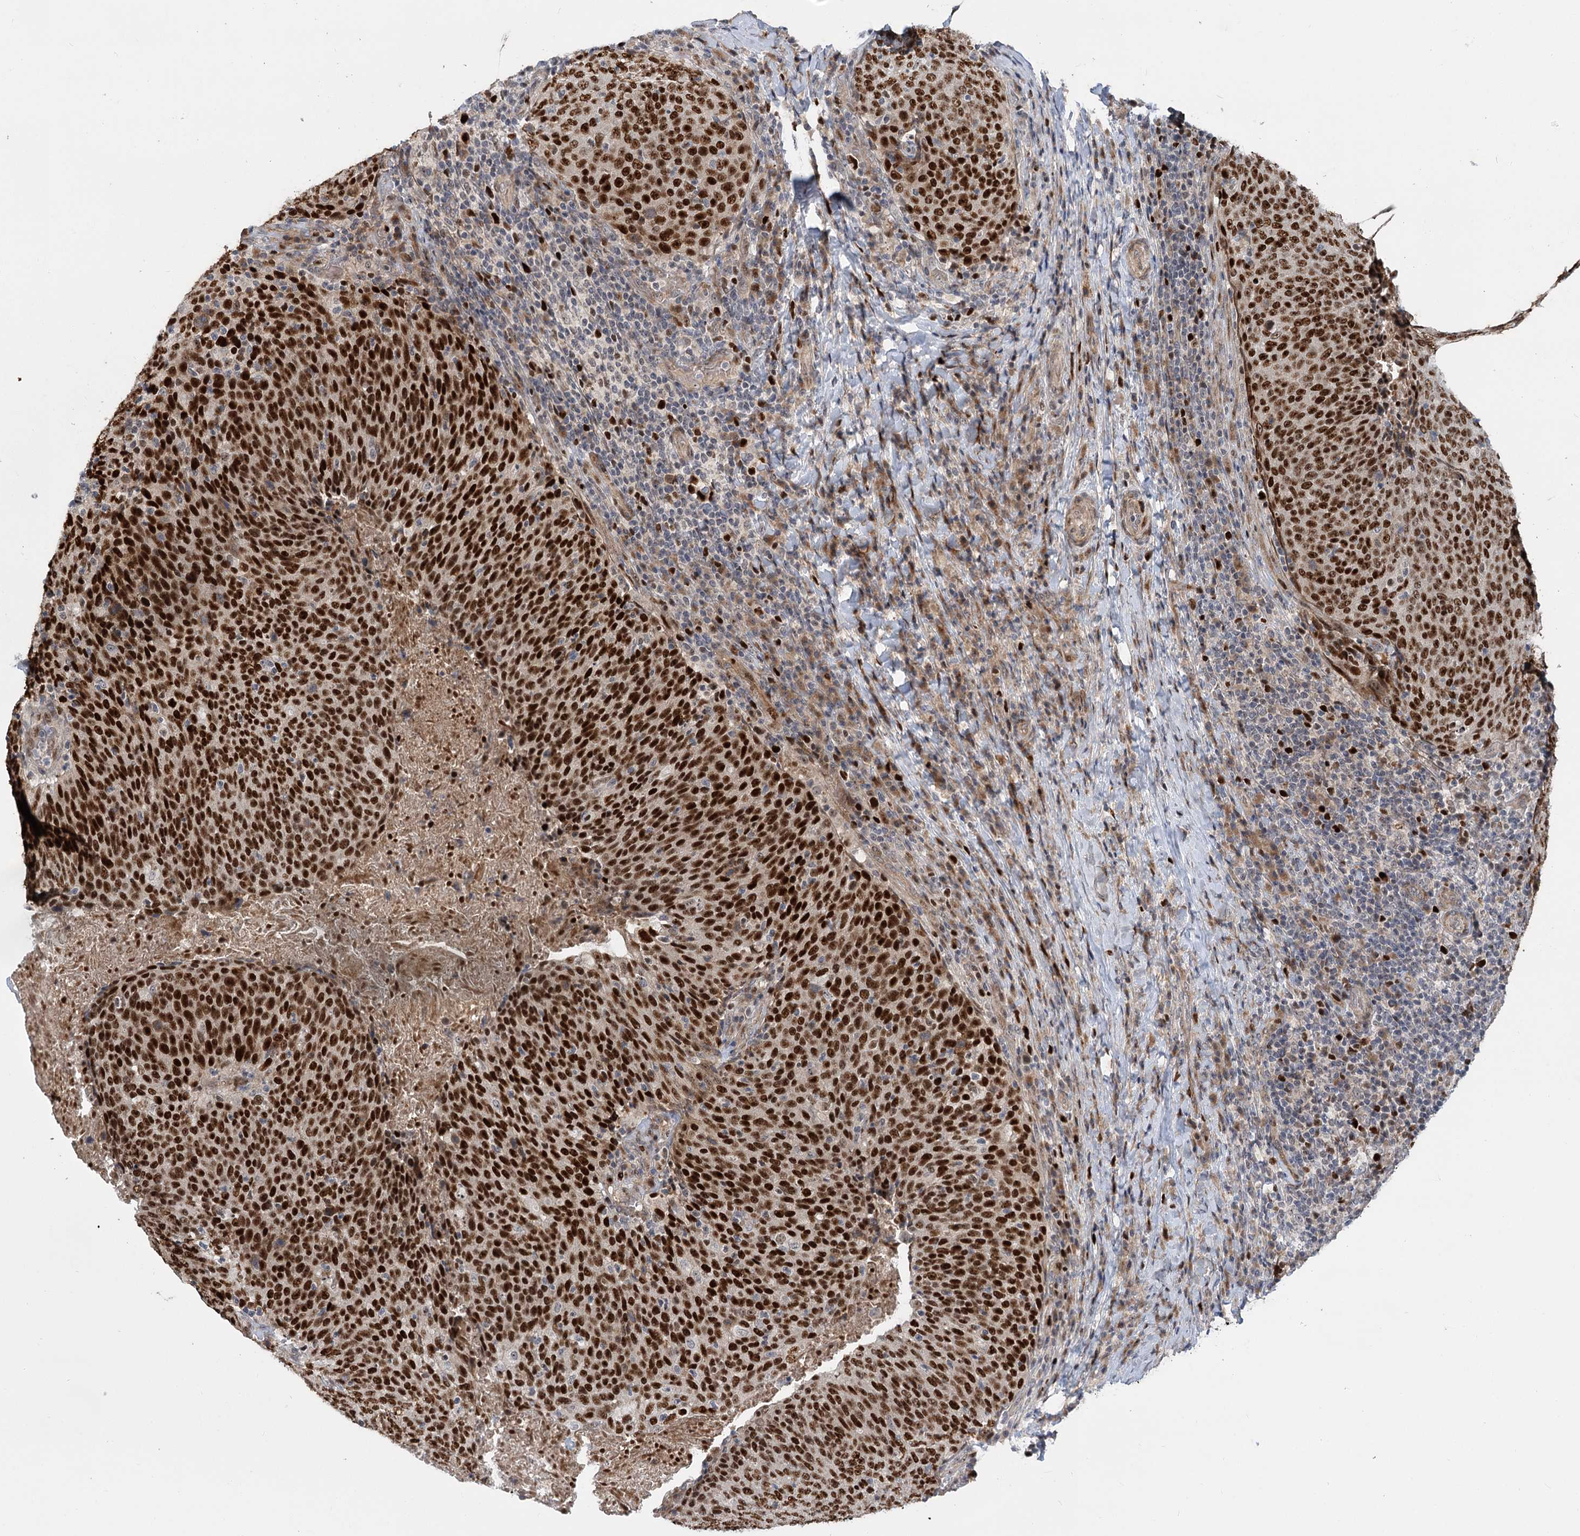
{"staining": {"intensity": "strong", "quantity": ">75%", "location": "nuclear"}, "tissue": "head and neck cancer", "cell_type": "Tumor cells", "image_type": "cancer", "snomed": [{"axis": "morphology", "description": "Squamous cell carcinoma, NOS"}, {"axis": "morphology", "description": "Squamous cell carcinoma, metastatic, NOS"}, {"axis": "topography", "description": "Lymph node"}, {"axis": "topography", "description": "Head-Neck"}], "caption": "The photomicrograph exhibits staining of head and neck metastatic squamous cell carcinoma, revealing strong nuclear protein staining (brown color) within tumor cells. (DAB (3,3'-diaminobenzidine) IHC with brightfield microscopy, high magnification).", "gene": "PIK3C2A", "patient": {"sex": "male", "age": 62}}